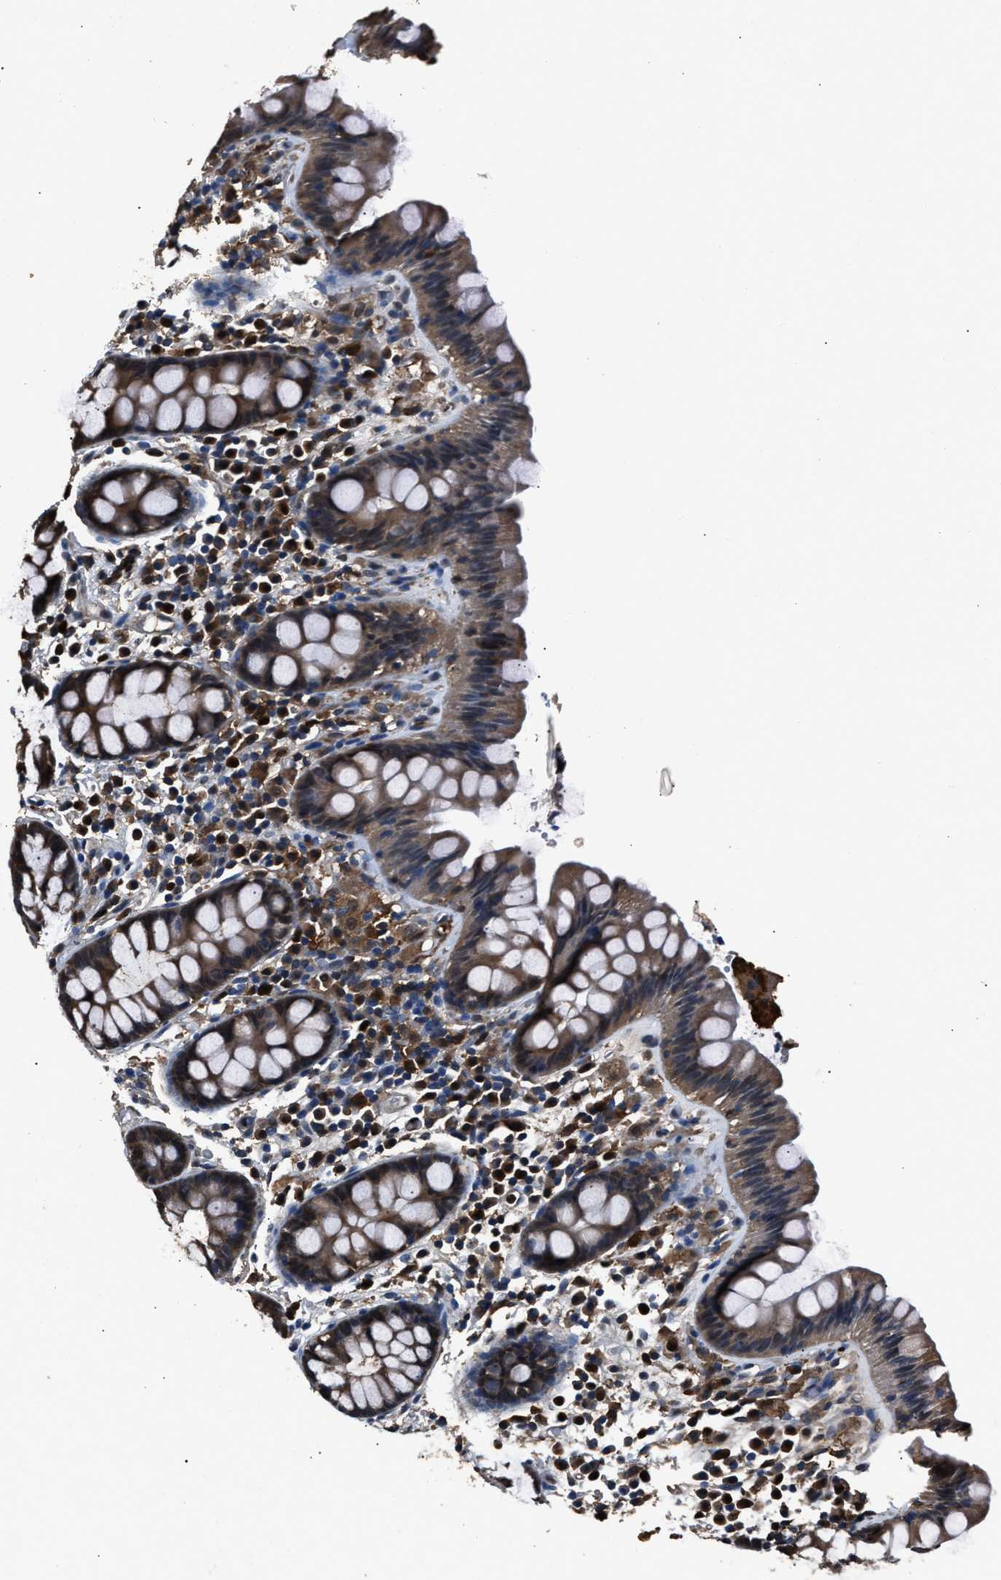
{"staining": {"intensity": "moderate", "quantity": ">75%", "location": "cytoplasmic/membranous"}, "tissue": "colon", "cell_type": "Endothelial cells", "image_type": "normal", "snomed": [{"axis": "morphology", "description": "Normal tissue, NOS"}, {"axis": "topography", "description": "Colon"}], "caption": "Benign colon exhibits moderate cytoplasmic/membranous expression in about >75% of endothelial cells Nuclei are stained in blue..", "gene": "GSTP1", "patient": {"sex": "female", "age": 80}}